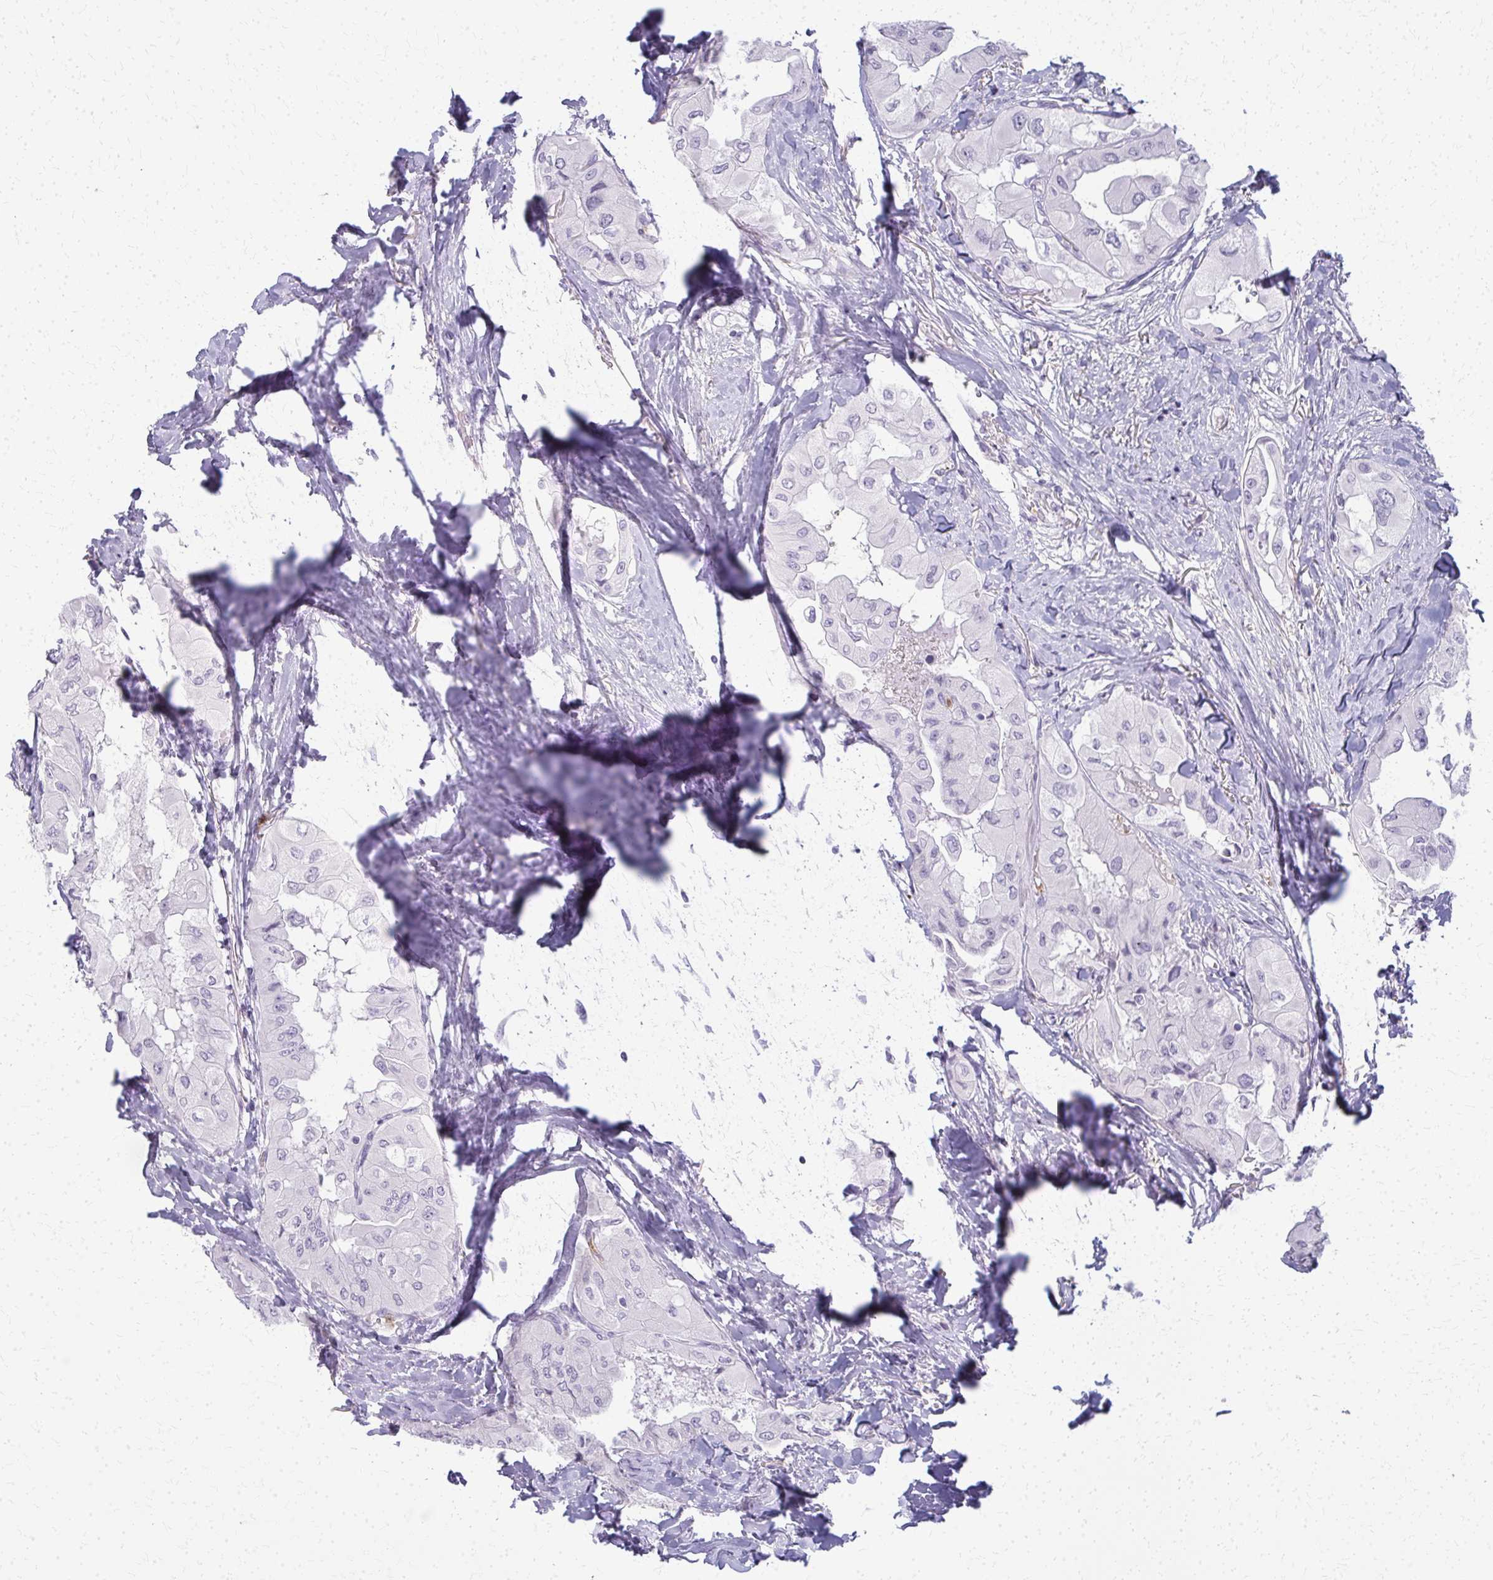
{"staining": {"intensity": "negative", "quantity": "none", "location": "none"}, "tissue": "thyroid cancer", "cell_type": "Tumor cells", "image_type": "cancer", "snomed": [{"axis": "morphology", "description": "Normal tissue, NOS"}, {"axis": "morphology", "description": "Papillary adenocarcinoma, NOS"}, {"axis": "topography", "description": "Thyroid gland"}], "caption": "Immunohistochemical staining of thyroid cancer (papillary adenocarcinoma) demonstrates no significant staining in tumor cells.", "gene": "CA3", "patient": {"sex": "female", "age": 59}}